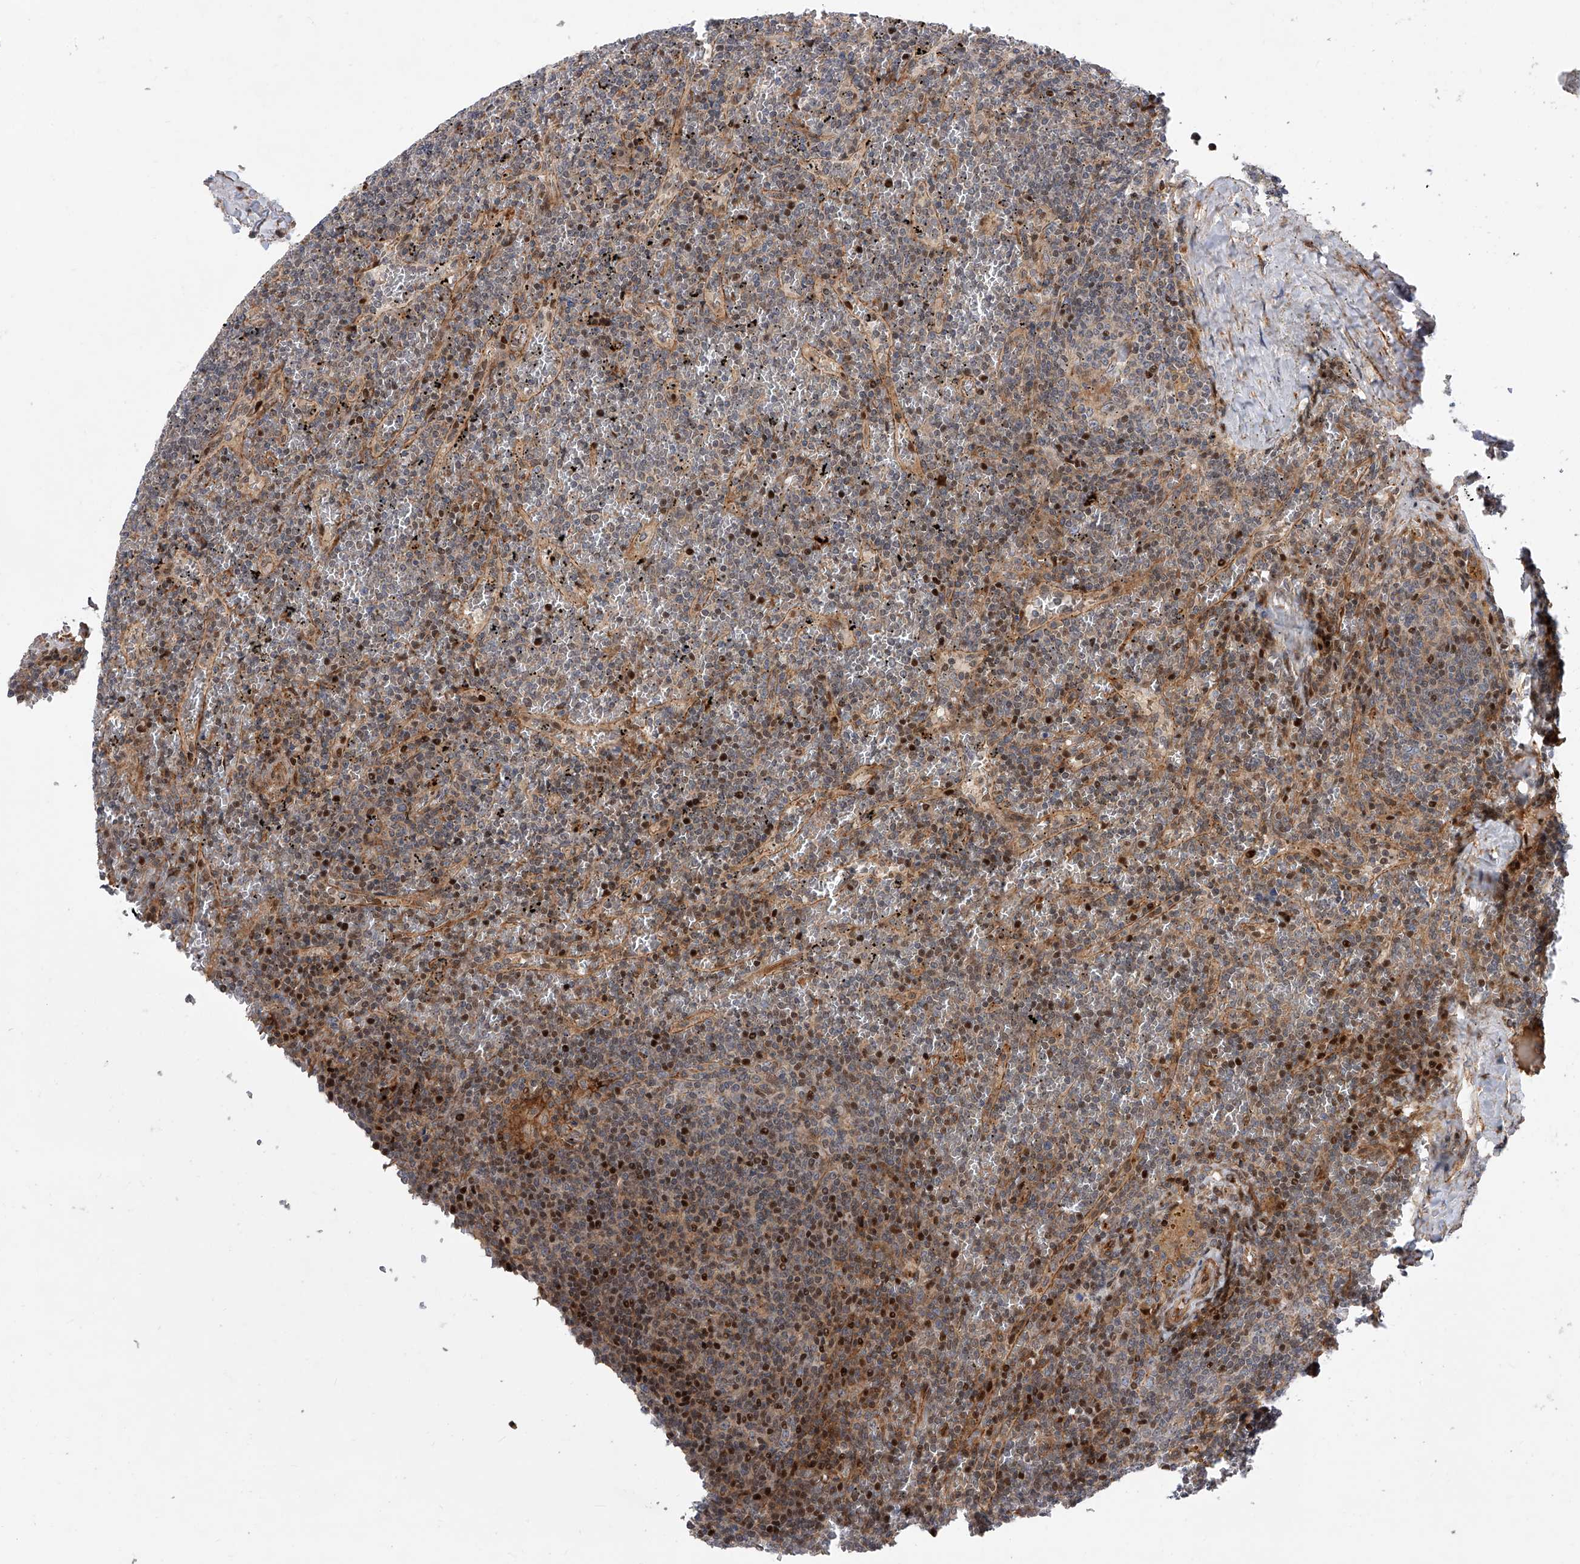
{"staining": {"intensity": "weak", "quantity": "25%-75%", "location": "nuclear"}, "tissue": "lymphoma", "cell_type": "Tumor cells", "image_type": "cancer", "snomed": [{"axis": "morphology", "description": "Malignant lymphoma, non-Hodgkin's type, Low grade"}, {"axis": "topography", "description": "Spleen"}], "caption": "A low amount of weak nuclear expression is seen in about 25%-75% of tumor cells in low-grade malignant lymphoma, non-Hodgkin's type tissue. The staining is performed using DAB brown chromogen to label protein expression. The nuclei are counter-stained blue using hematoxylin.", "gene": "PDSS2", "patient": {"sex": "female", "age": 19}}